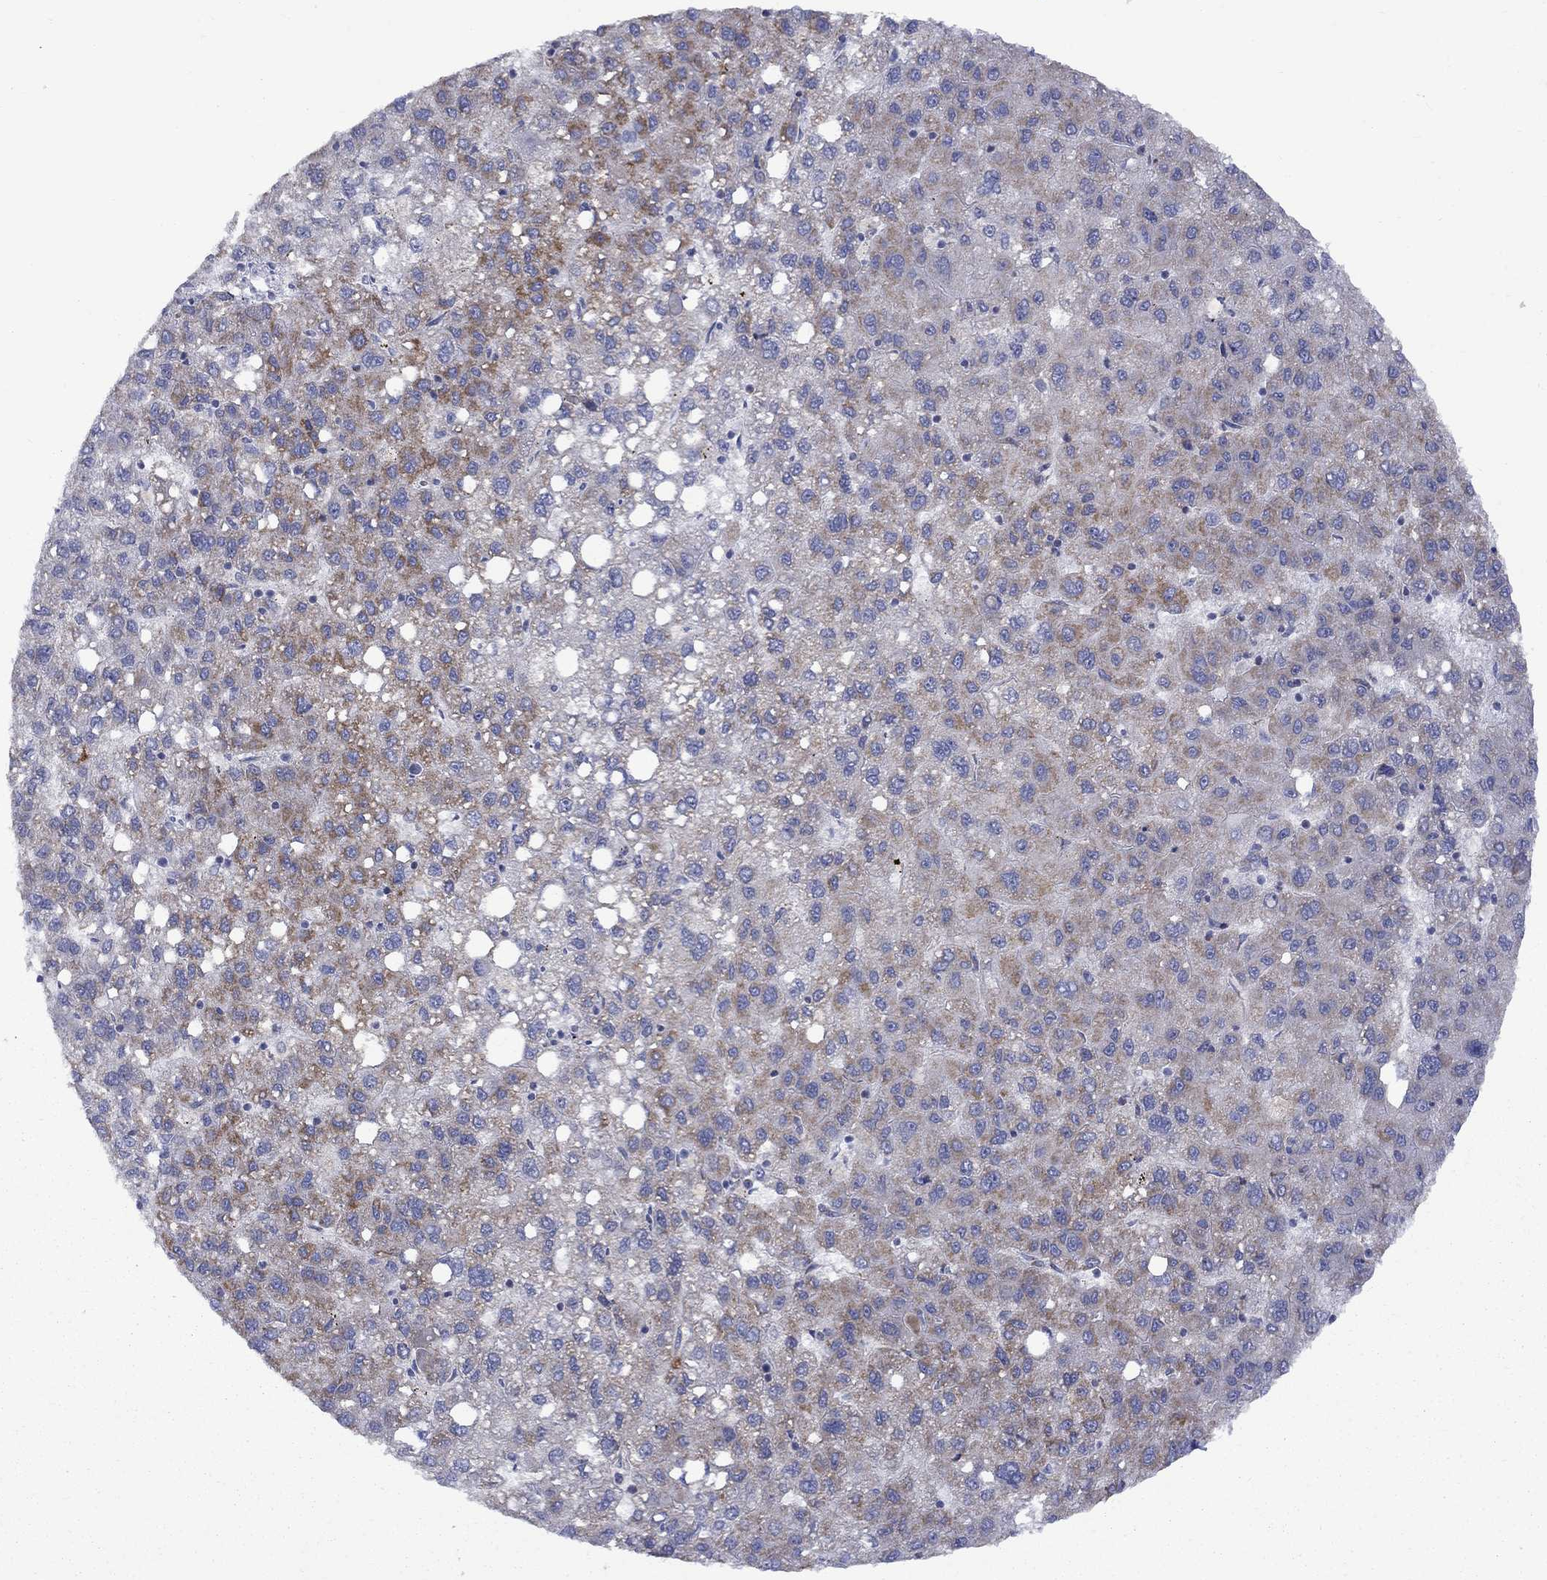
{"staining": {"intensity": "moderate", "quantity": "25%-75%", "location": "cytoplasmic/membranous"}, "tissue": "liver cancer", "cell_type": "Tumor cells", "image_type": "cancer", "snomed": [{"axis": "morphology", "description": "Carcinoma, Hepatocellular, NOS"}, {"axis": "topography", "description": "Liver"}], "caption": "High-power microscopy captured an immunohistochemistry (IHC) photomicrograph of liver hepatocellular carcinoma, revealing moderate cytoplasmic/membranous staining in approximately 25%-75% of tumor cells.", "gene": "CISD1", "patient": {"sex": "female", "age": 82}}